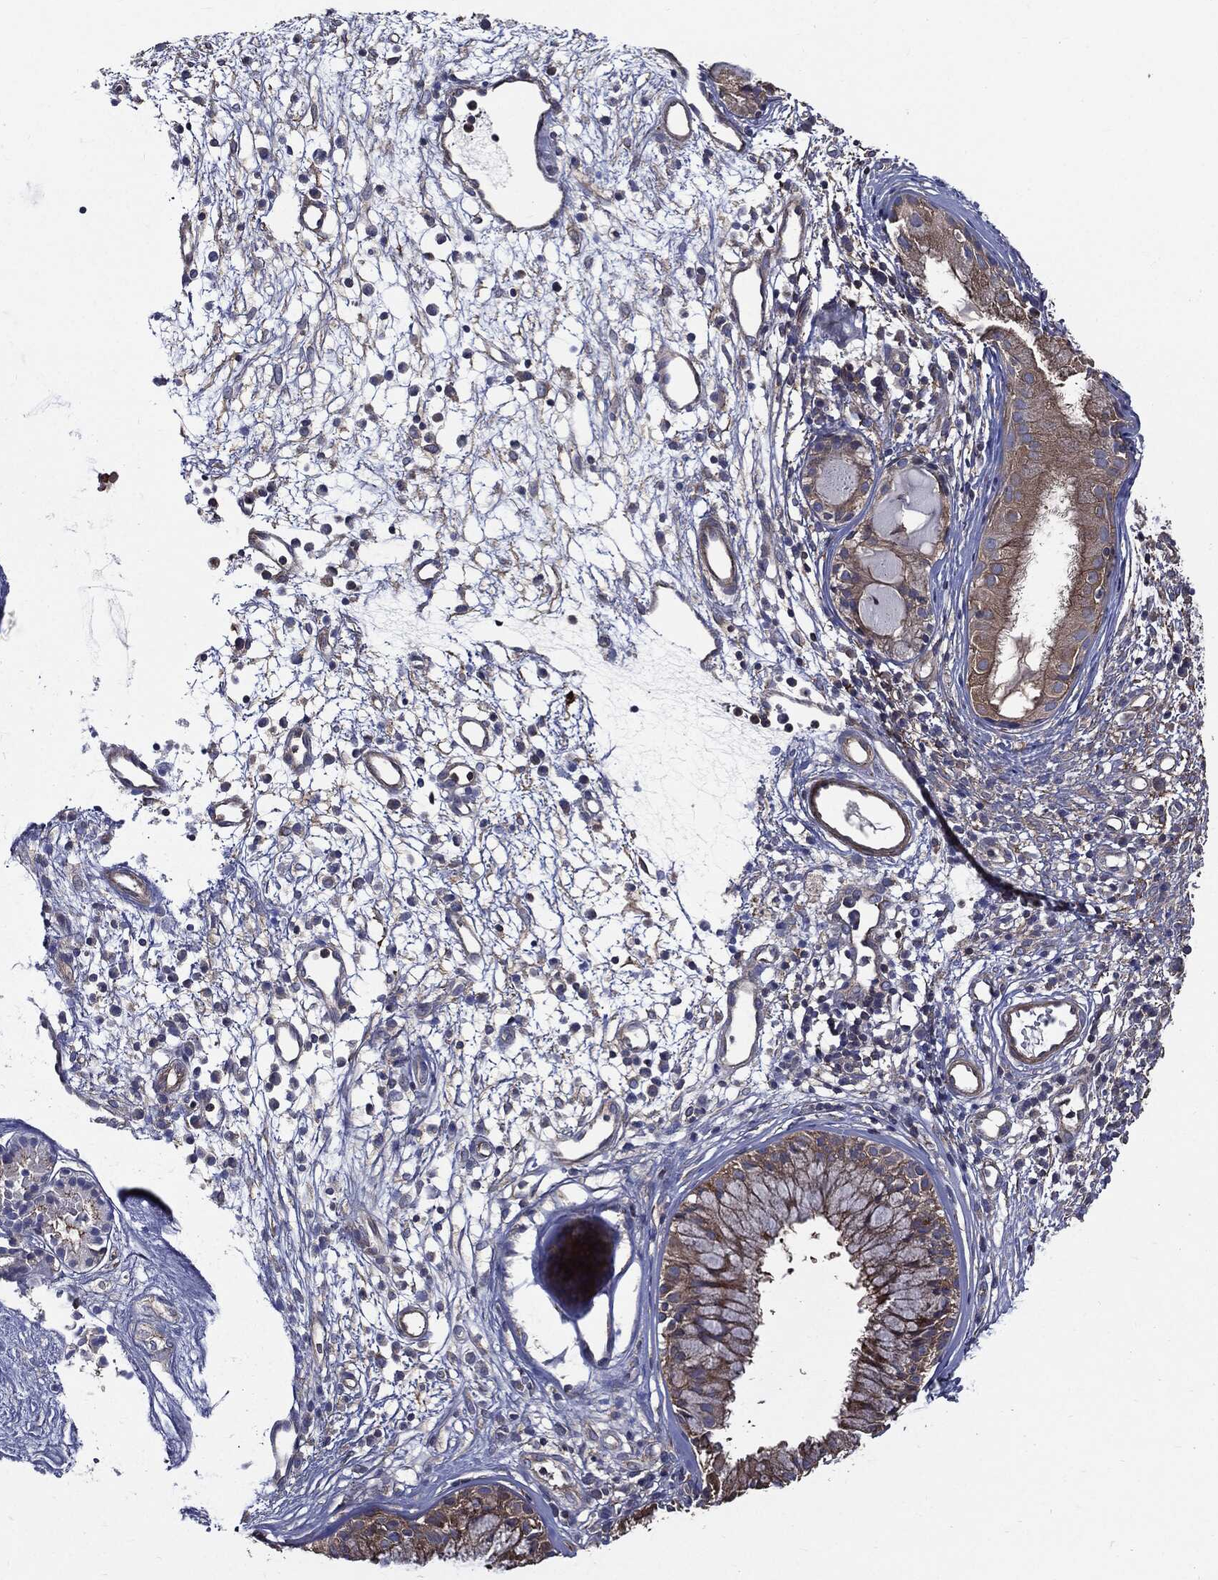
{"staining": {"intensity": "weak", "quantity": "25%-75%", "location": "cytoplasmic/membranous"}, "tissue": "nasopharynx", "cell_type": "Respiratory epithelial cells", "image_type": "normal", "snomed": [{"axis": "morphology", "description": "Normal tissue, NOS"}, {"axis": "topography", "description": "Nasopharynx"}], "caption": "DAB immunohistochemical staining of normal human nasopharynx exhibits weak cytoplasmic/membranous protein positivity in about 25%-75% of respiratory epithelial cells.", "gene": "PDCD6IP", "patient": {"sex": "male", "age": 77}}